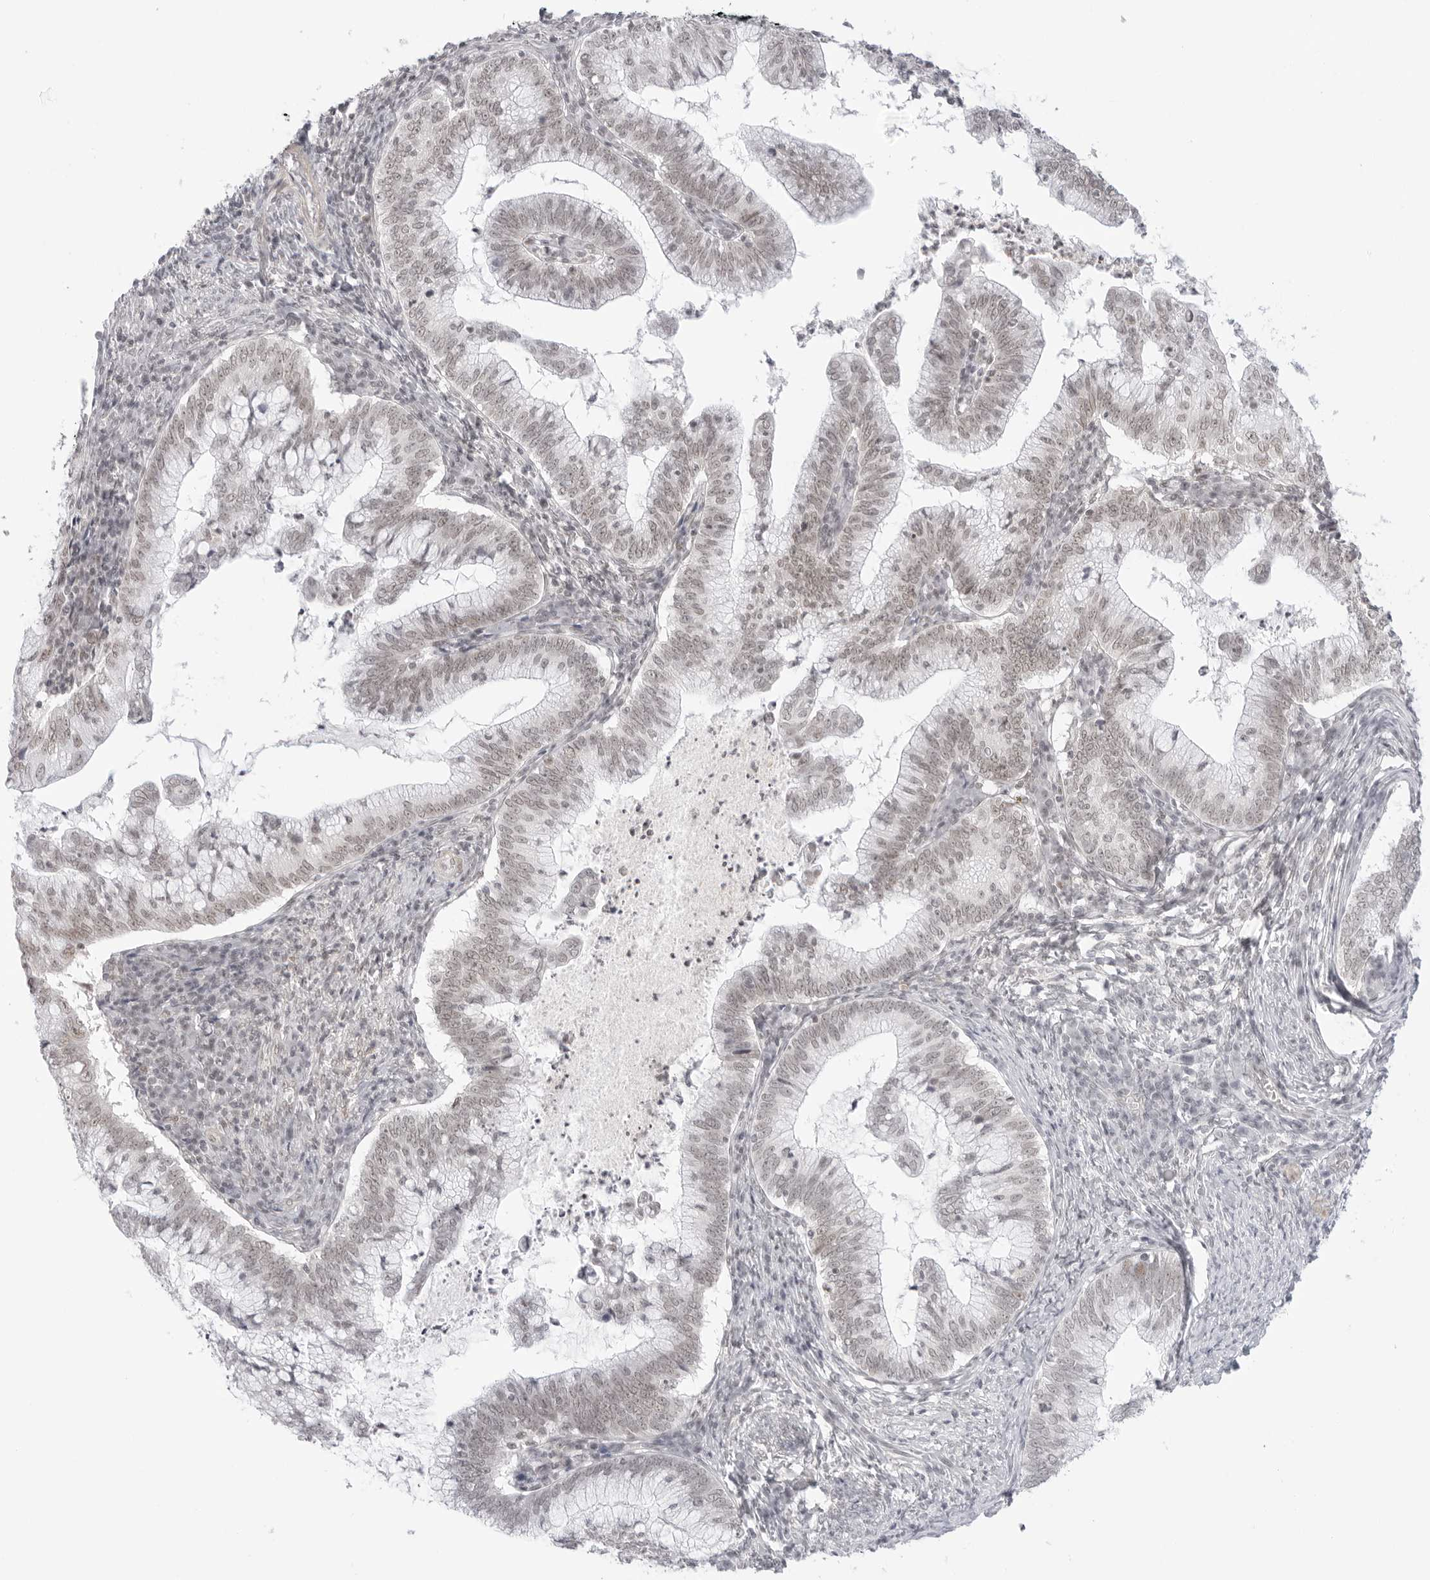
{"staining": {"intensity": "weak", "quantity": "<25%", "location": "nuclear"}, "tissue": "cervical cancer", "cell_type": "Tumor cells", "image_type": "cancer", "snomed": [{"axis": "morphology", "description": "Adenocarcinoma, NOS"}, {"axis": "topography", "description": "Cervix"}], "caption": "An IHC histopathology image of cervical cancer (adenocarcinoma) is shown. There is no staining in tumor cells of cervical cancer (adenocarcinoma).", "gene": "TCIM", "patient": {"sex": "female", "age": 36}}